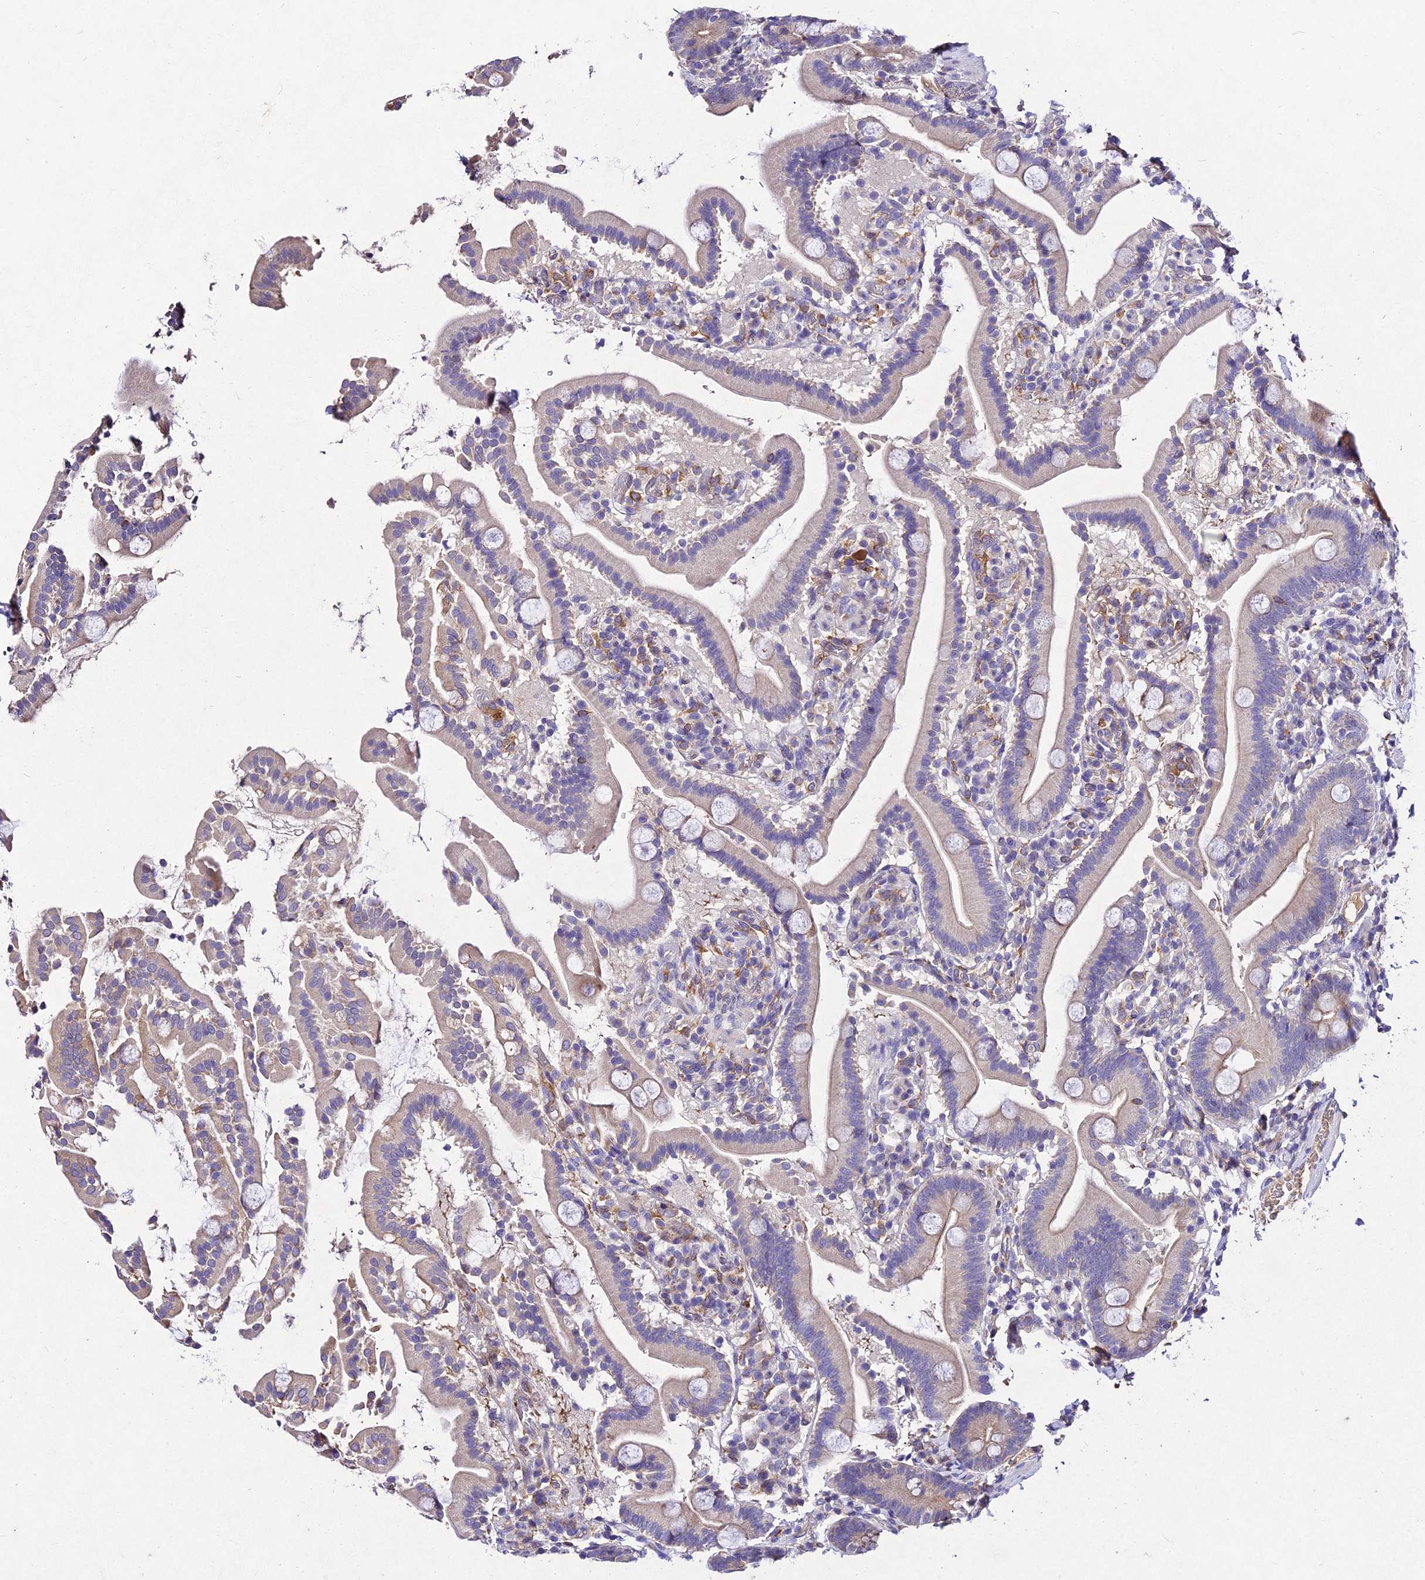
{"staining": {"intensity": "moderate", "quantity": "25%-75%", "location": "cytoplasmic/membranous"}, "tissue": "duodenum", "cell_type": "Glandular cells", "image_type": "normal", "snomed": [{"axis": "morphology", "description": "Normal tissue, NOS"}, {"axis": "topography", "description": "Duodenum"}], "caption": "DAB immunohistochemical staining of normal human duodenum reveals moderate cytoplasmic/membranous protein expression in about 25%-75% of glandular cells.", "gene": "AP3M1", "patient": {"sex": "male", "age": 55}}